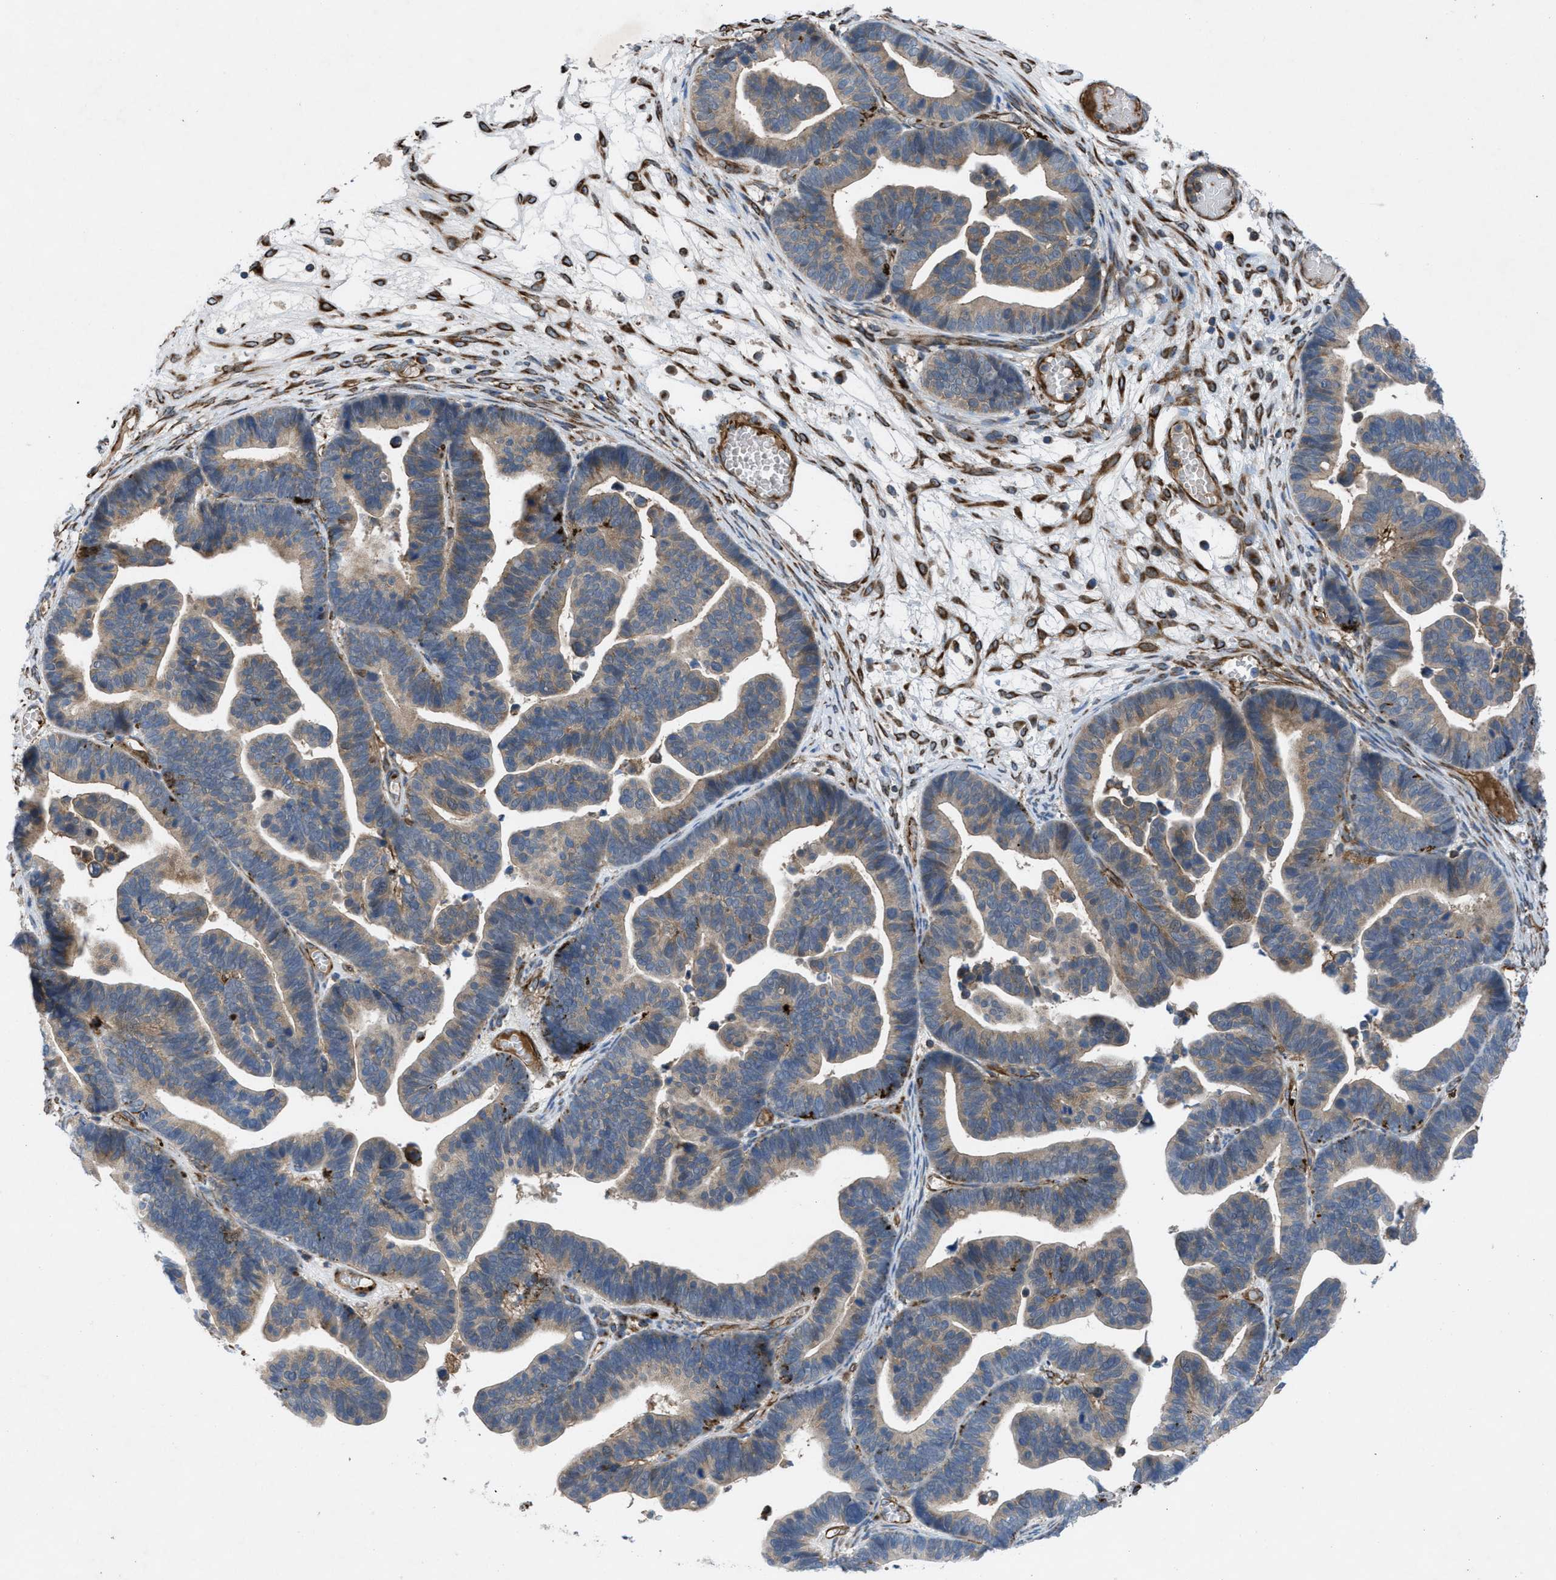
{"staining": {"intensity": "weak", "quantity": ">75%", "location": "cytoplasmic/membranous"}, "tissue": "ovarian cancer", "cell_type": "Tumor cells", "image_type": "cancer", "snomed": [{"axis": "morphology", "description": "Cystadenocarcinoma, serous, NOS"}, {"axis": "topography", "description": "Ovary"}], "caption": "Protein positivity by immunohistochemistry (IHC) reveals weak cytoplasmic/membranous staining in about >75% of tumor cells in ovarian serous cystadenocarcinoma.", "gene": "SLC6A9", "patient": {"sex": "female", "age": 56}}